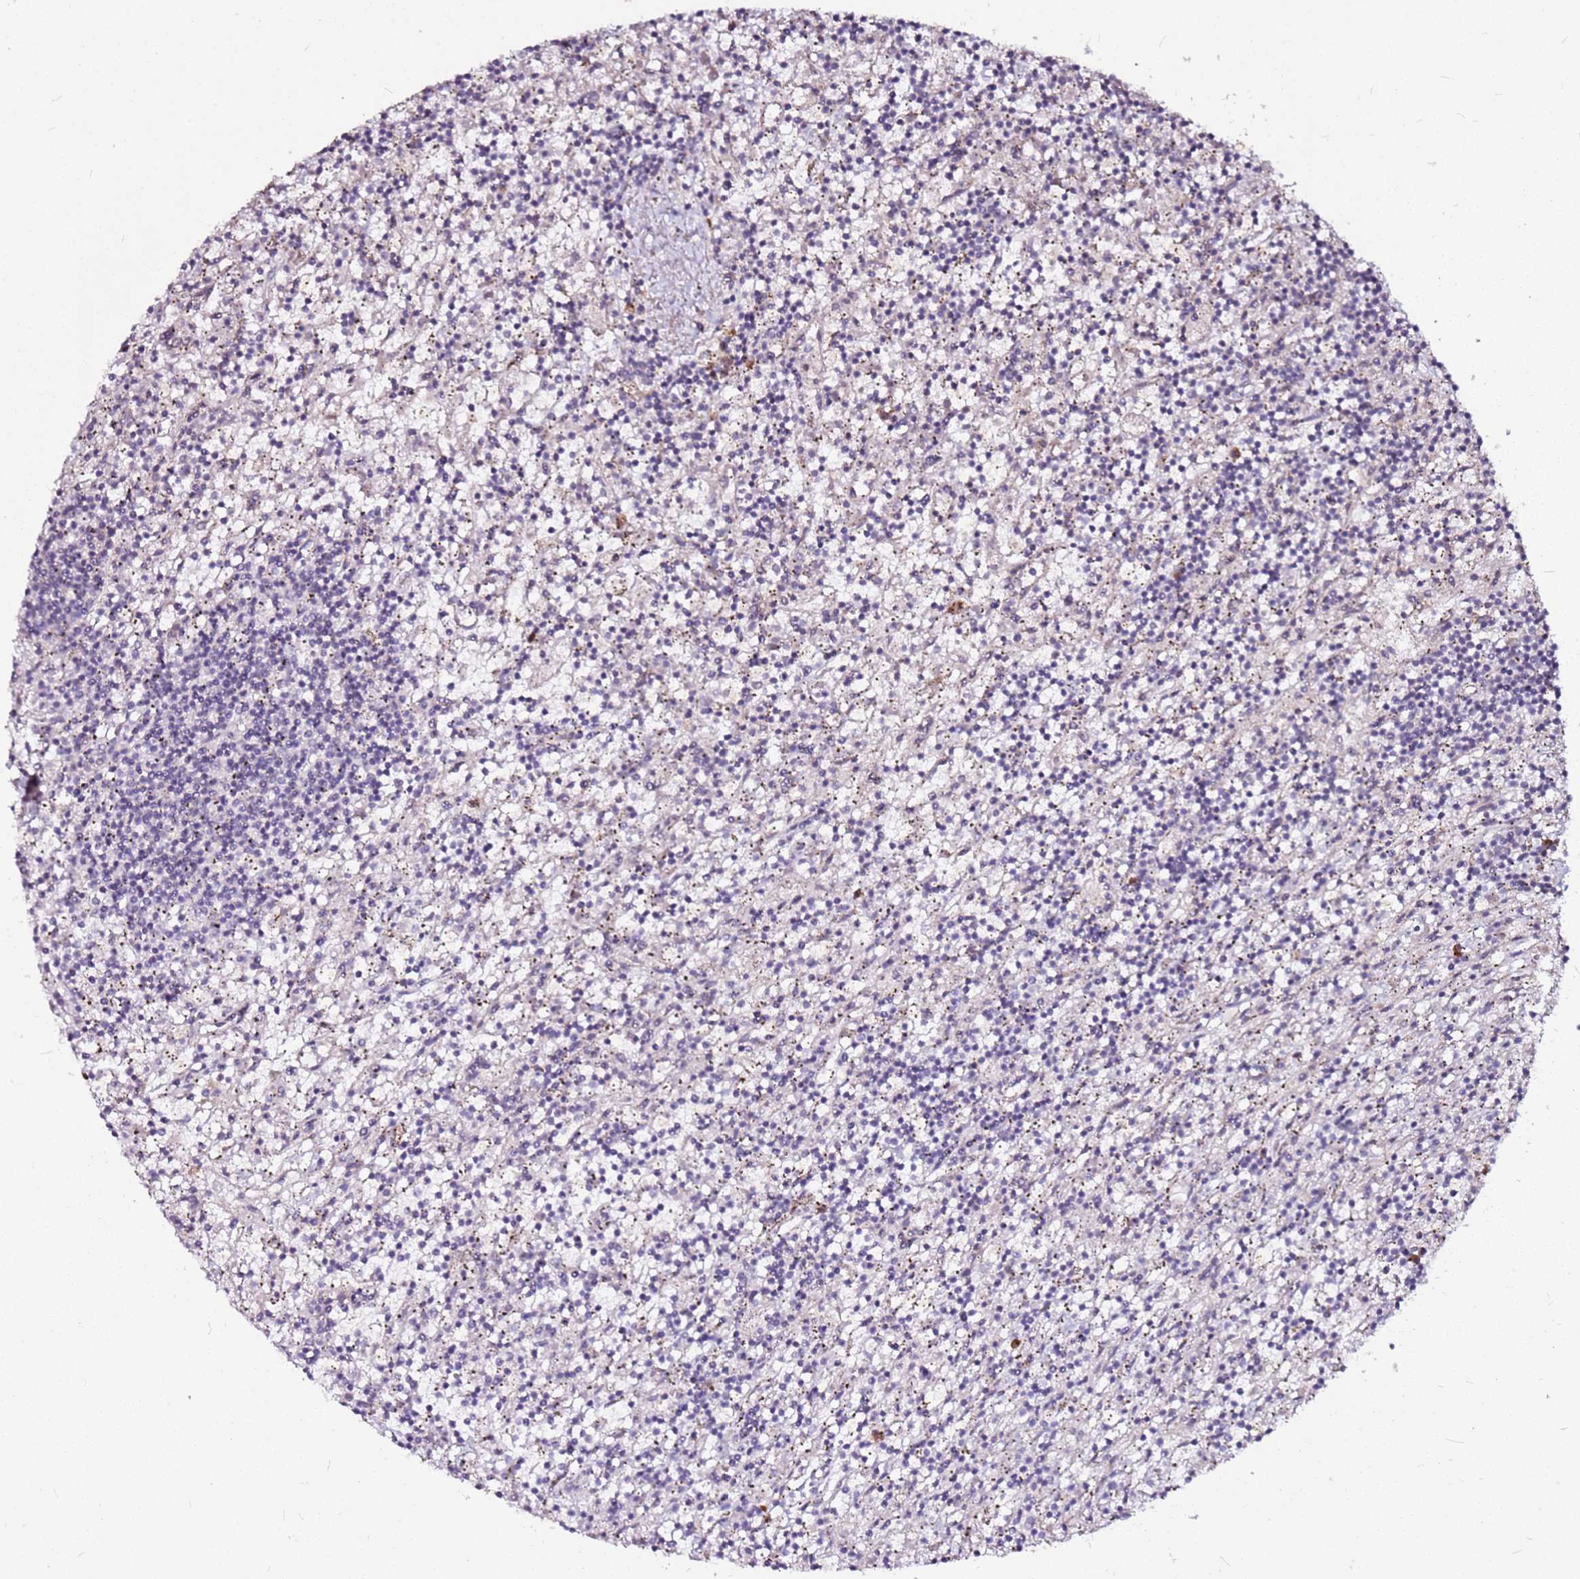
{"staining": {"intensity": "negative", "quantity": "none", "location": "none"}, "tissue": "lymphoma", "cell_type": "Tumor cells", "image_type": "cancer", "snomed": [{"axis": "morphology", "description": "Malignant lymphoma, non-Hodgkin's type, Low grade"}, {"axis": "topography", "description": "Spleen"}], "caption": "Immunohistochemical staining of lymphoma exhibits no significant staining in tumor cells.", "gene": "DCDC2C", "patient": {"sex": "male", "age": 76}}